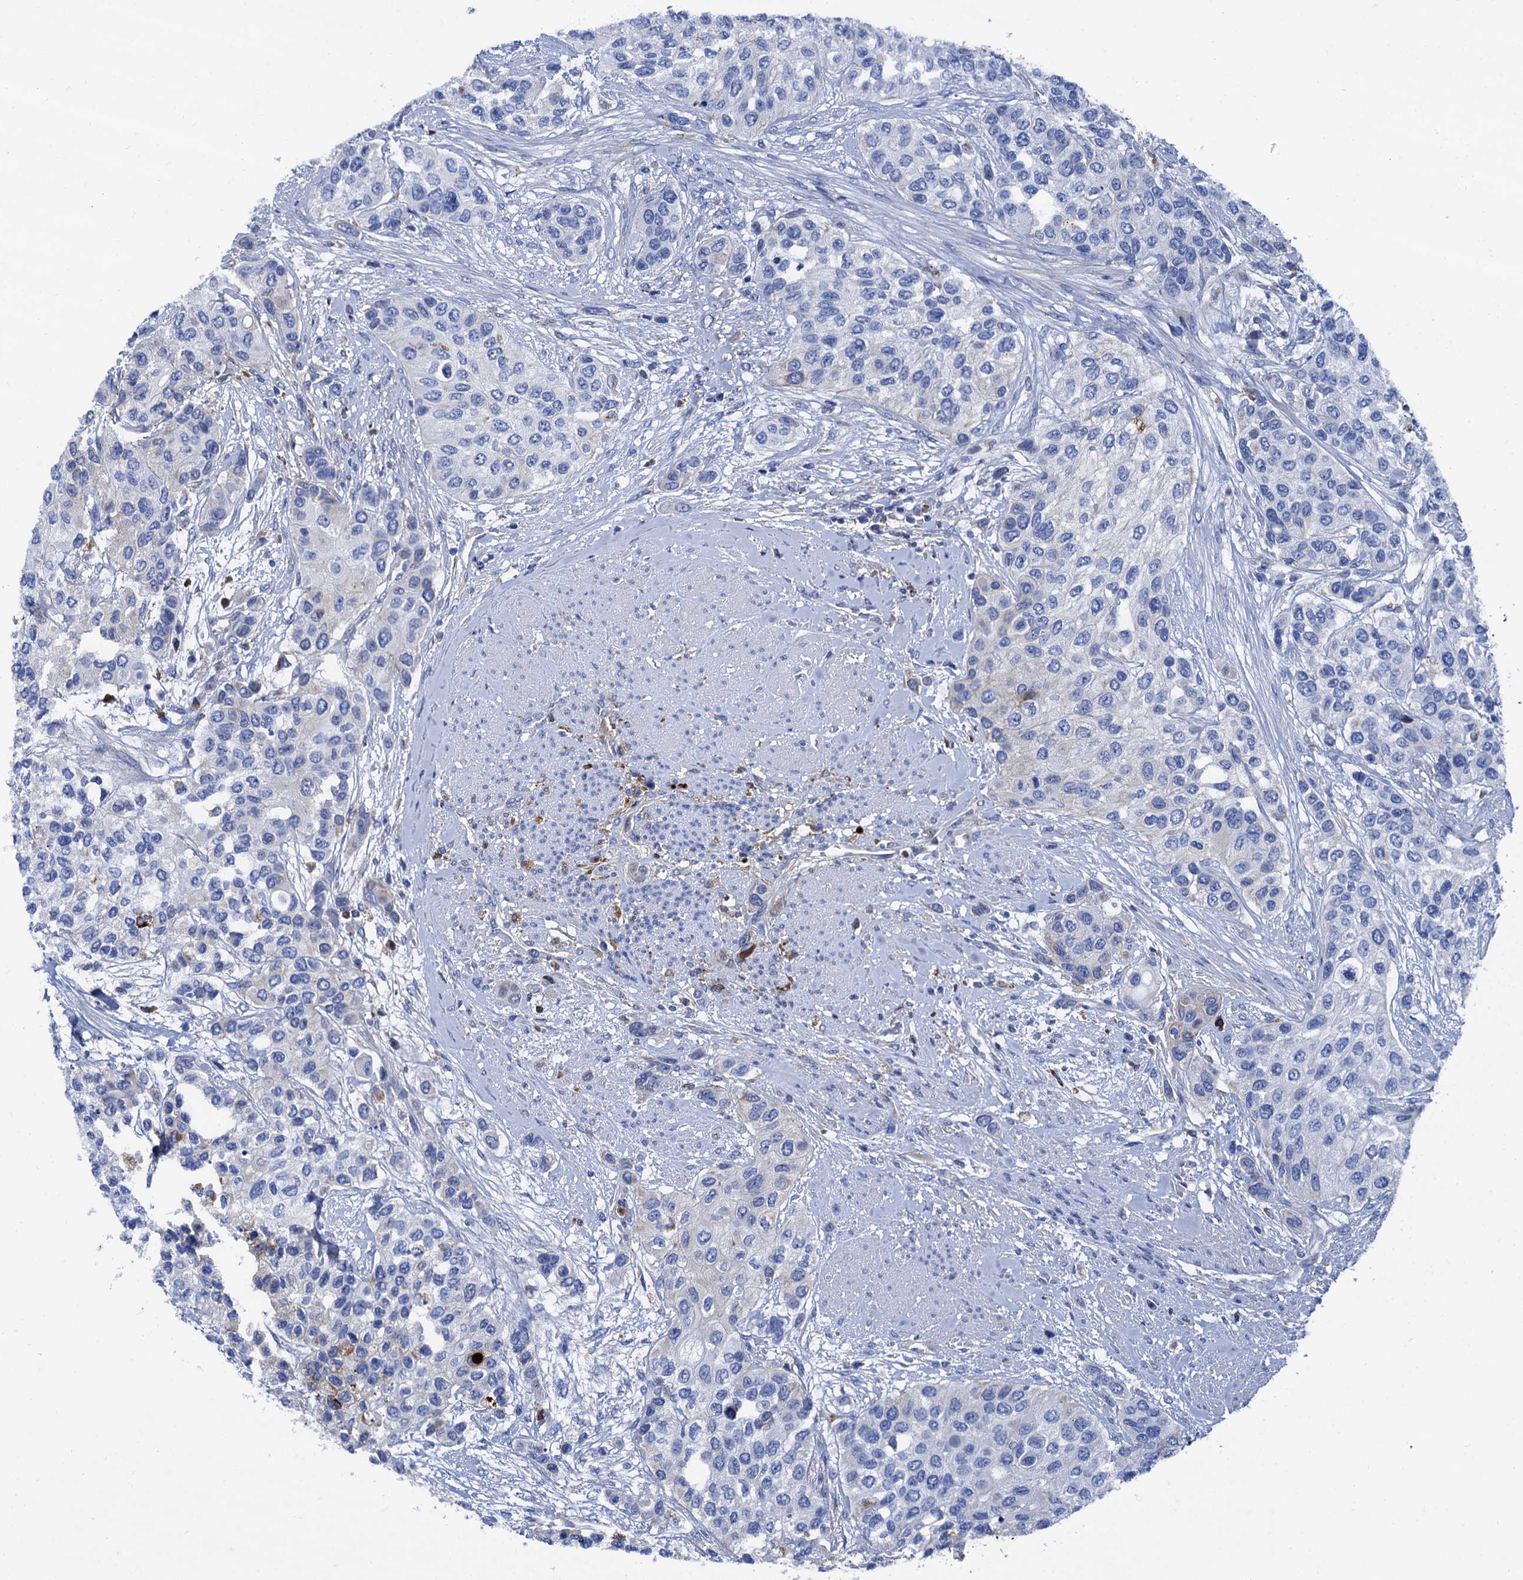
{"staining": {"intensity": "negative", "quantity": "none", "location": "none"}, "tissue": "urothelial cancer", "cell_type": "Tumor cells", "image_type": "cancer", "snomed": [{"axis": "morphology", "description": "Normal tissue, NOS"}, {"axis": "morphology", "description": "Urothelial carcinoma, High grade"}, {"axis": "topography", "description": "Vascular tissue"}, {"axis": "topography", "description": "Urinary bladder"}], "caption": "Urothelial carcinoma (high-grade) was stained to show a protein in brown. There is no significant staining in tumor cells. The staining was performed using DAB (3,3'-diaminobenzidine) to visualize the protein expression in brown, while the nuclei were stained in blue with hematoxylin (Magnification: 20x).", "gene": "APOD", "patient": {"sex": "female", "age": 56}}